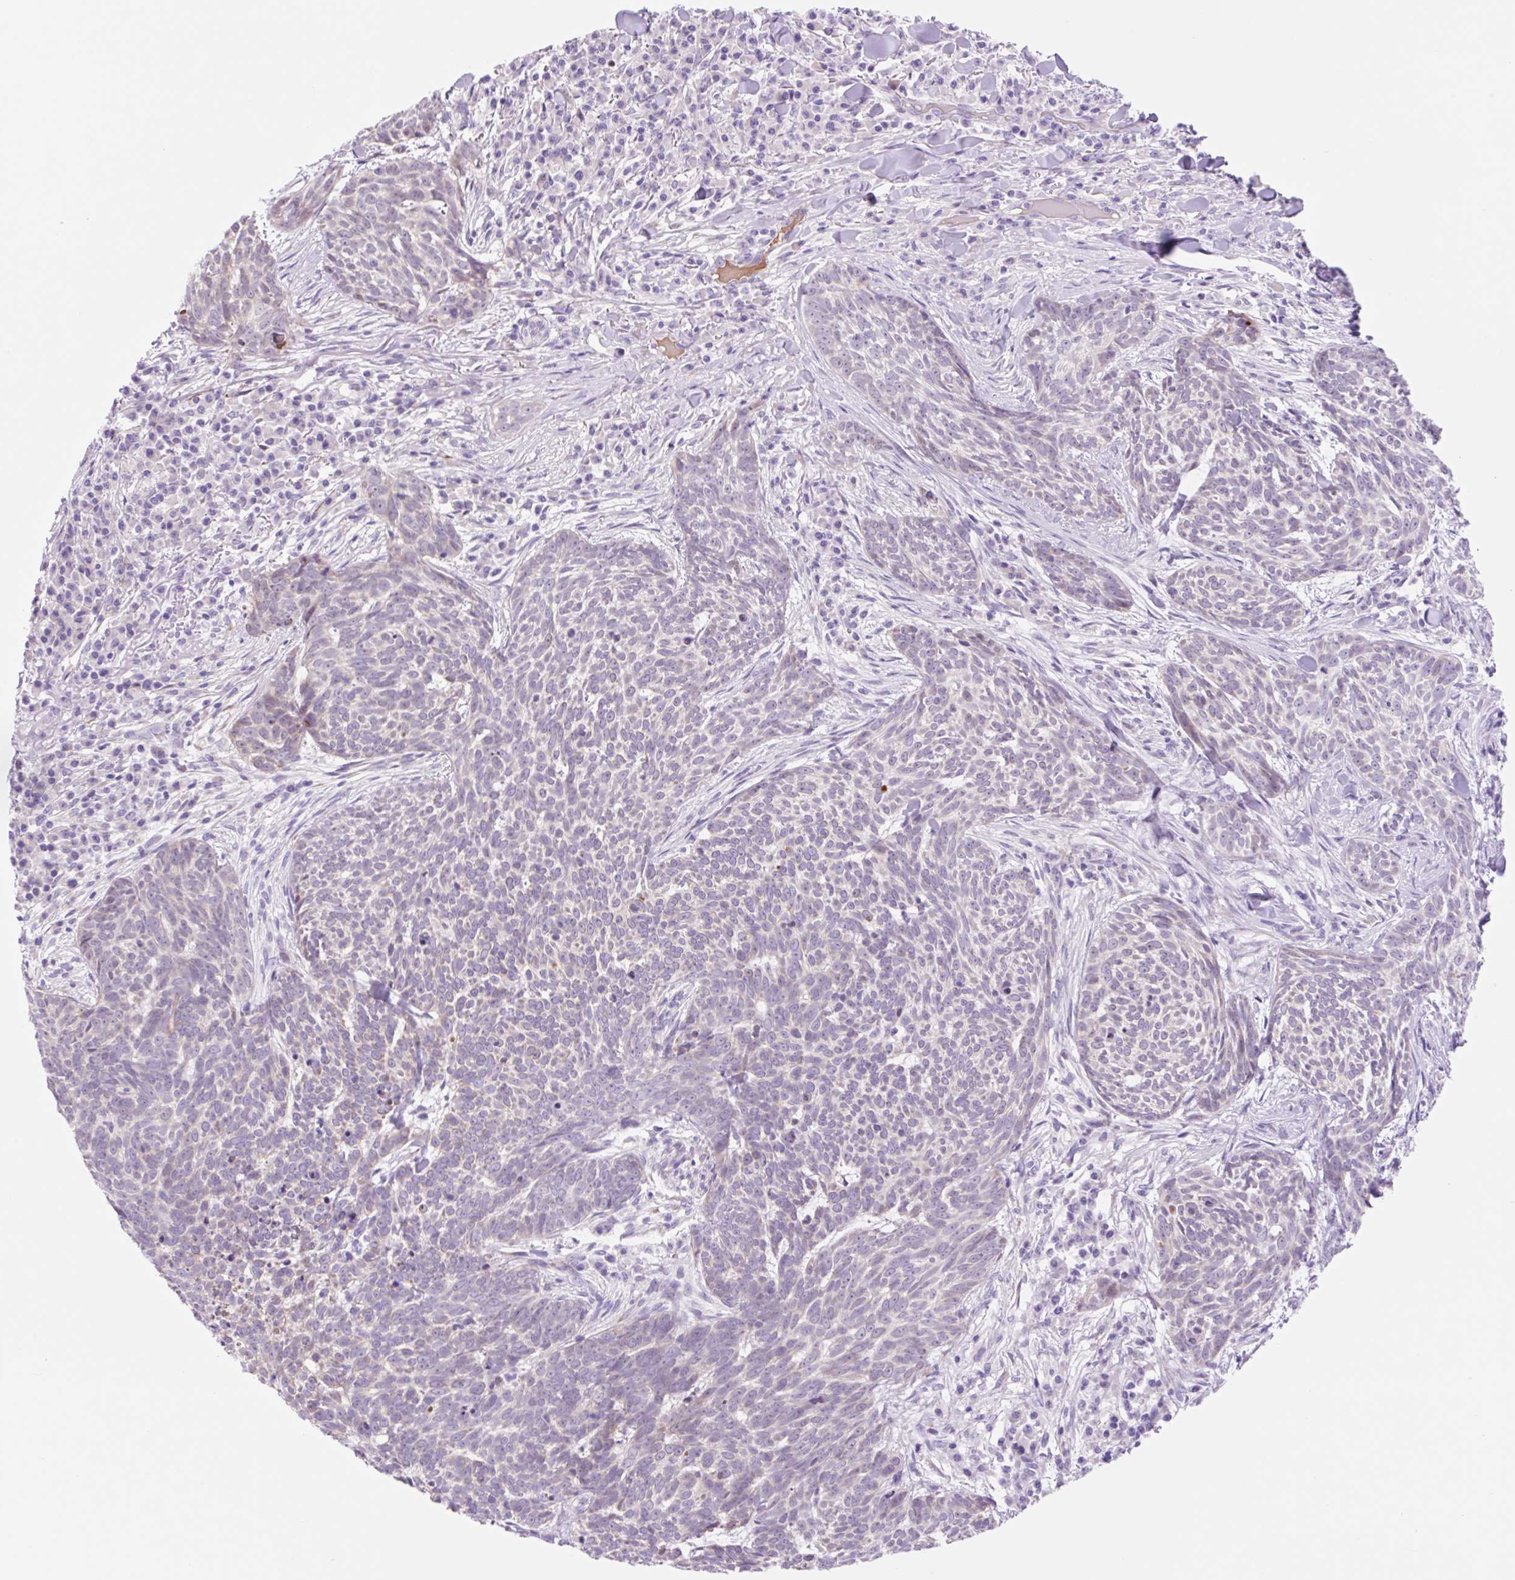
{"staining": {"intensity": "weak", "quantity": "<25%", "location": "cytoplasmic/membranous"}, "tissue": "skin cancer", "cell_type": "Tumor cells", "image_type": "cancer", "snomed": [{"axis": "morphology", "description": "Basal cell carcinoma"}, {"axis": "topography", "description": "Skin"}], "caption": "Skin basal cell carcinoma was stained to show a protein in brown. There is no significant positivity in tumor cells. (DAB IHC, high magnification).", "gene": "ZNF121", "patient": {"sex": "female", "age": 93}}